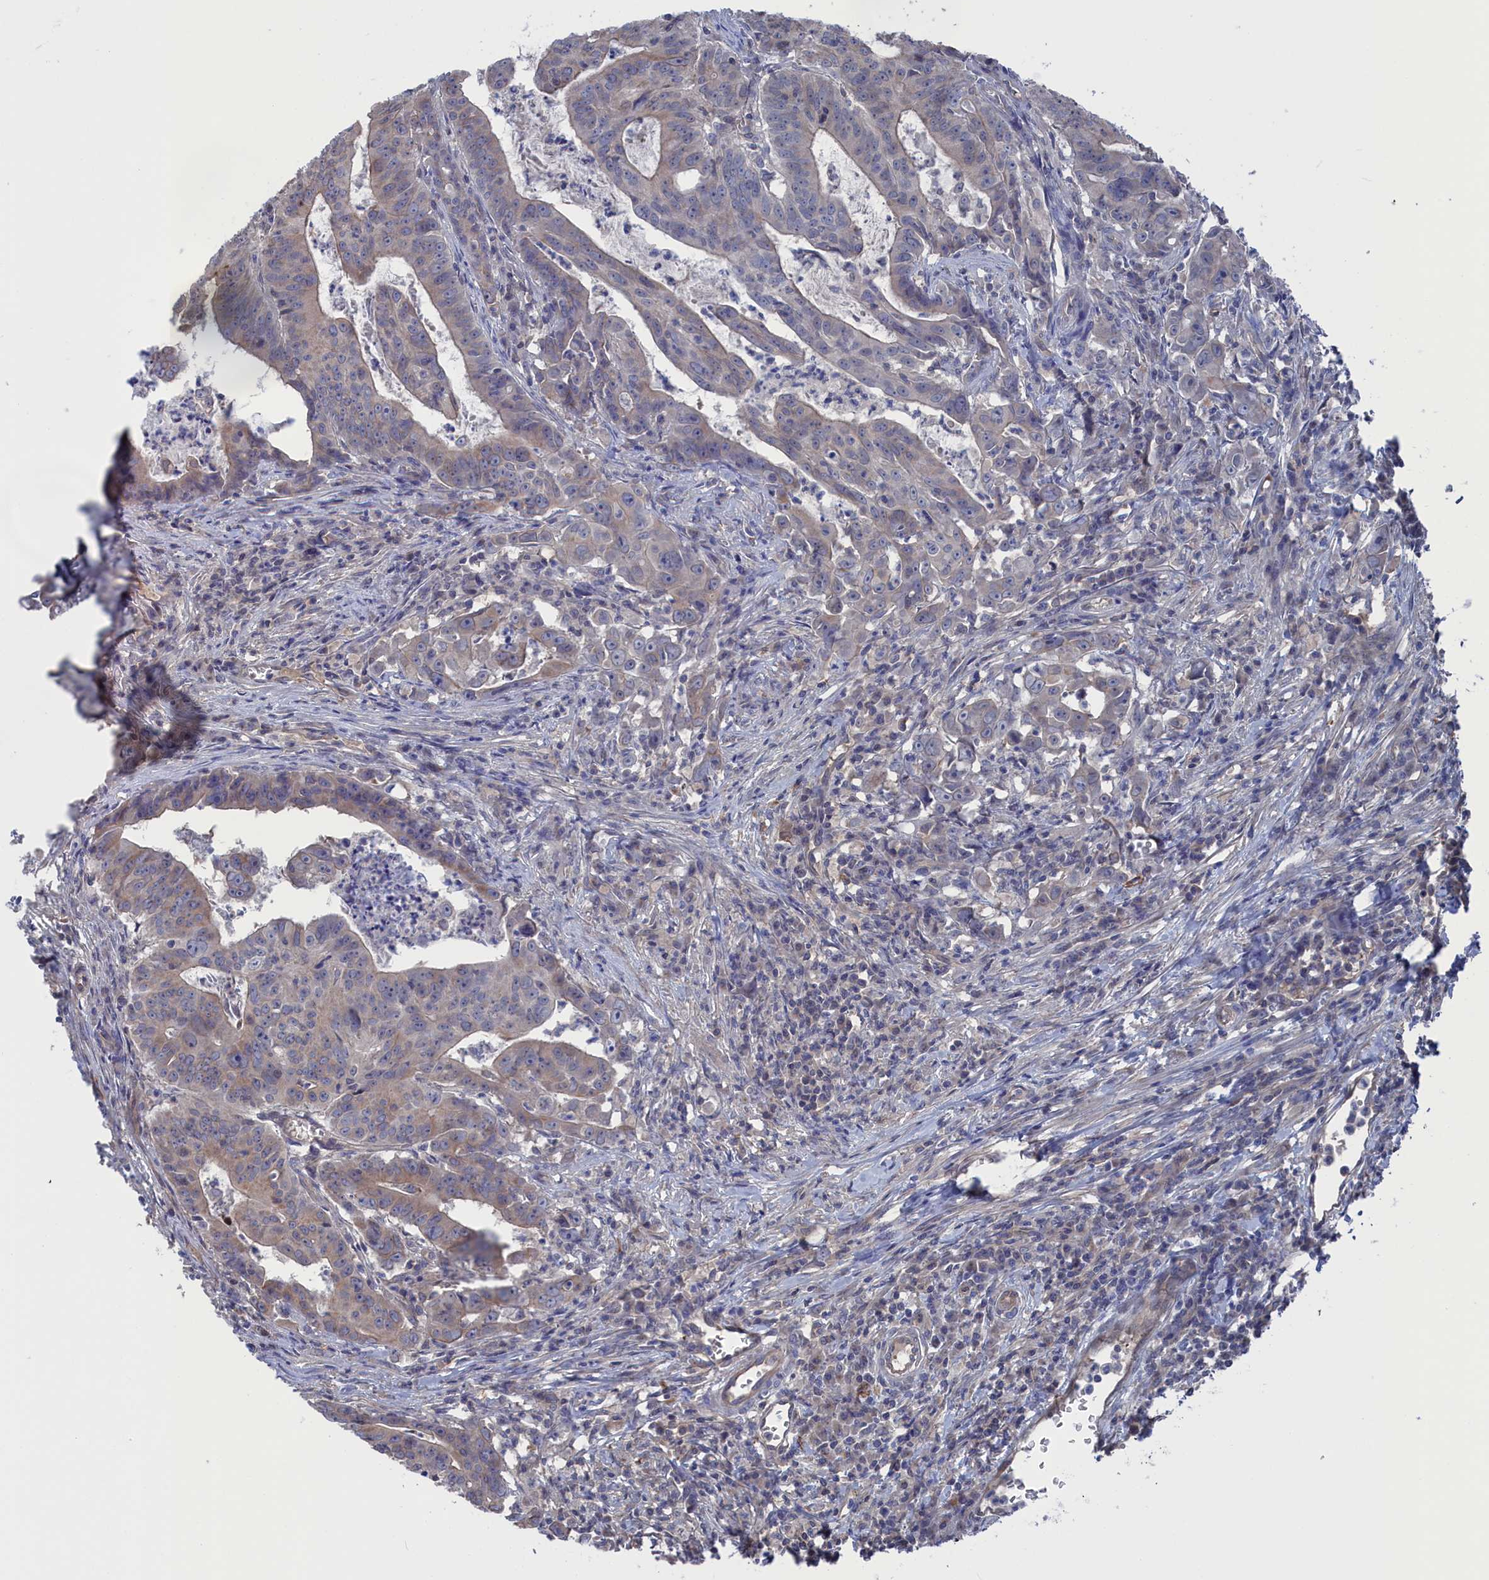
{"staining": {"intensity": "moderate", "quantity": "25%-75%", "location": "cytoplasmic/membranous"}, "tissue": "colorectal cancer", "cell_type": "Tumor cells", "image_type": "cancer", "snomed": [{"axis": "morphology", "description": "Adenocarcinoma, NOS"}, {"axis": "topography", "description": "Rectum"}], "caption": "High-power microscopy captured an immunohistochemistry photomicrograph of colorectal adenocarcinoma, revealing moderate cytoplasmic/membranous positivity in about 25%-75% of tumor cells. (IHC, brightfield microscopy, high magnification).", "gene": "NUTF2", "patient": {"sex": "male", "age": 69}}